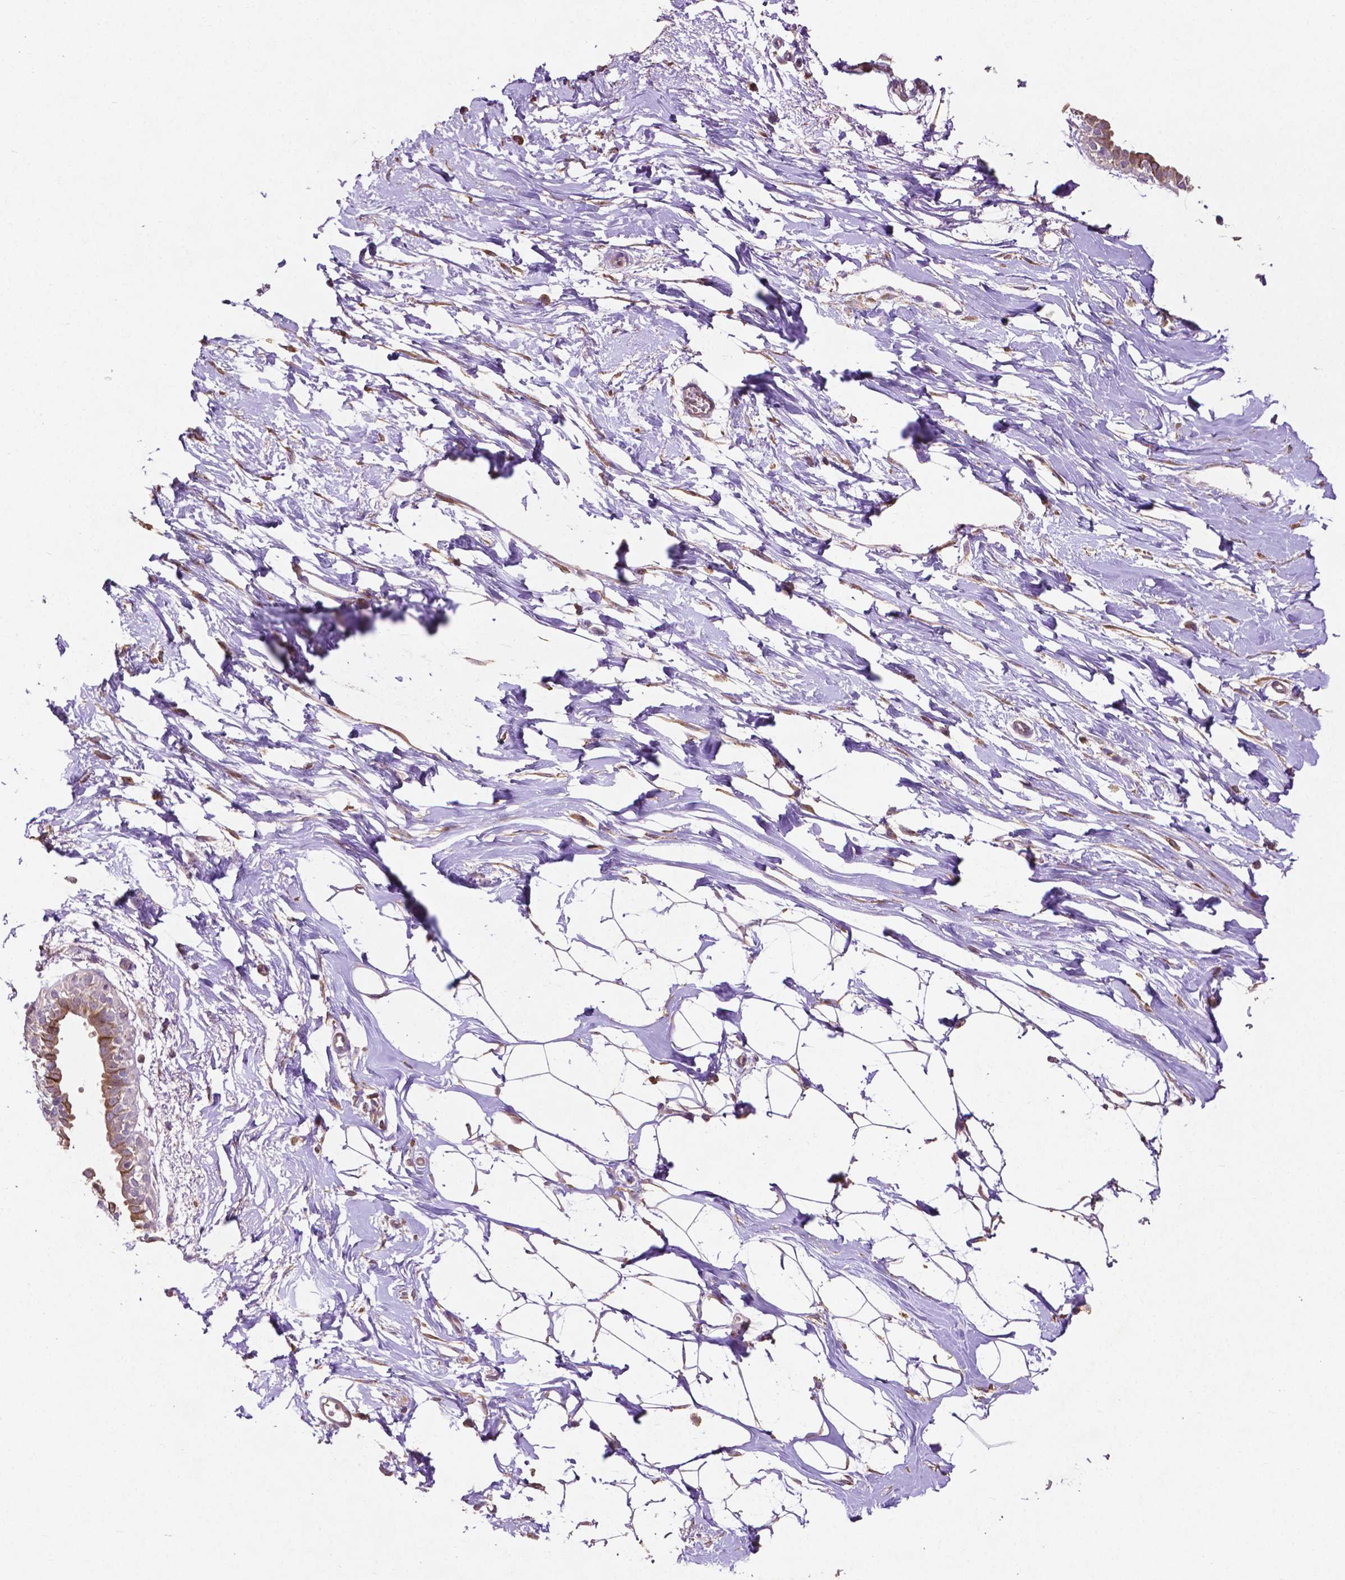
{"staining": {"intensity": "moderate", "quantity": "<25%", "location": "cytoplasmic/membranous"}, "tissue": "breast", "cell_type": "Adipocytes", "image_type": "normal", "snomed": [{"axis": "morphology", "description": "Normal tissue, NOS"}, {"axis": "topography", "description": "Breast"}], "caption": "Breast stained for a protein displays moderate cytoplasmic/membranous positivity in adipocytes. (DAB IHC with brightfield microscopy, high magnification).", "gene": "MBTPS1", "patient": {"sex": "female", "age": 49}}